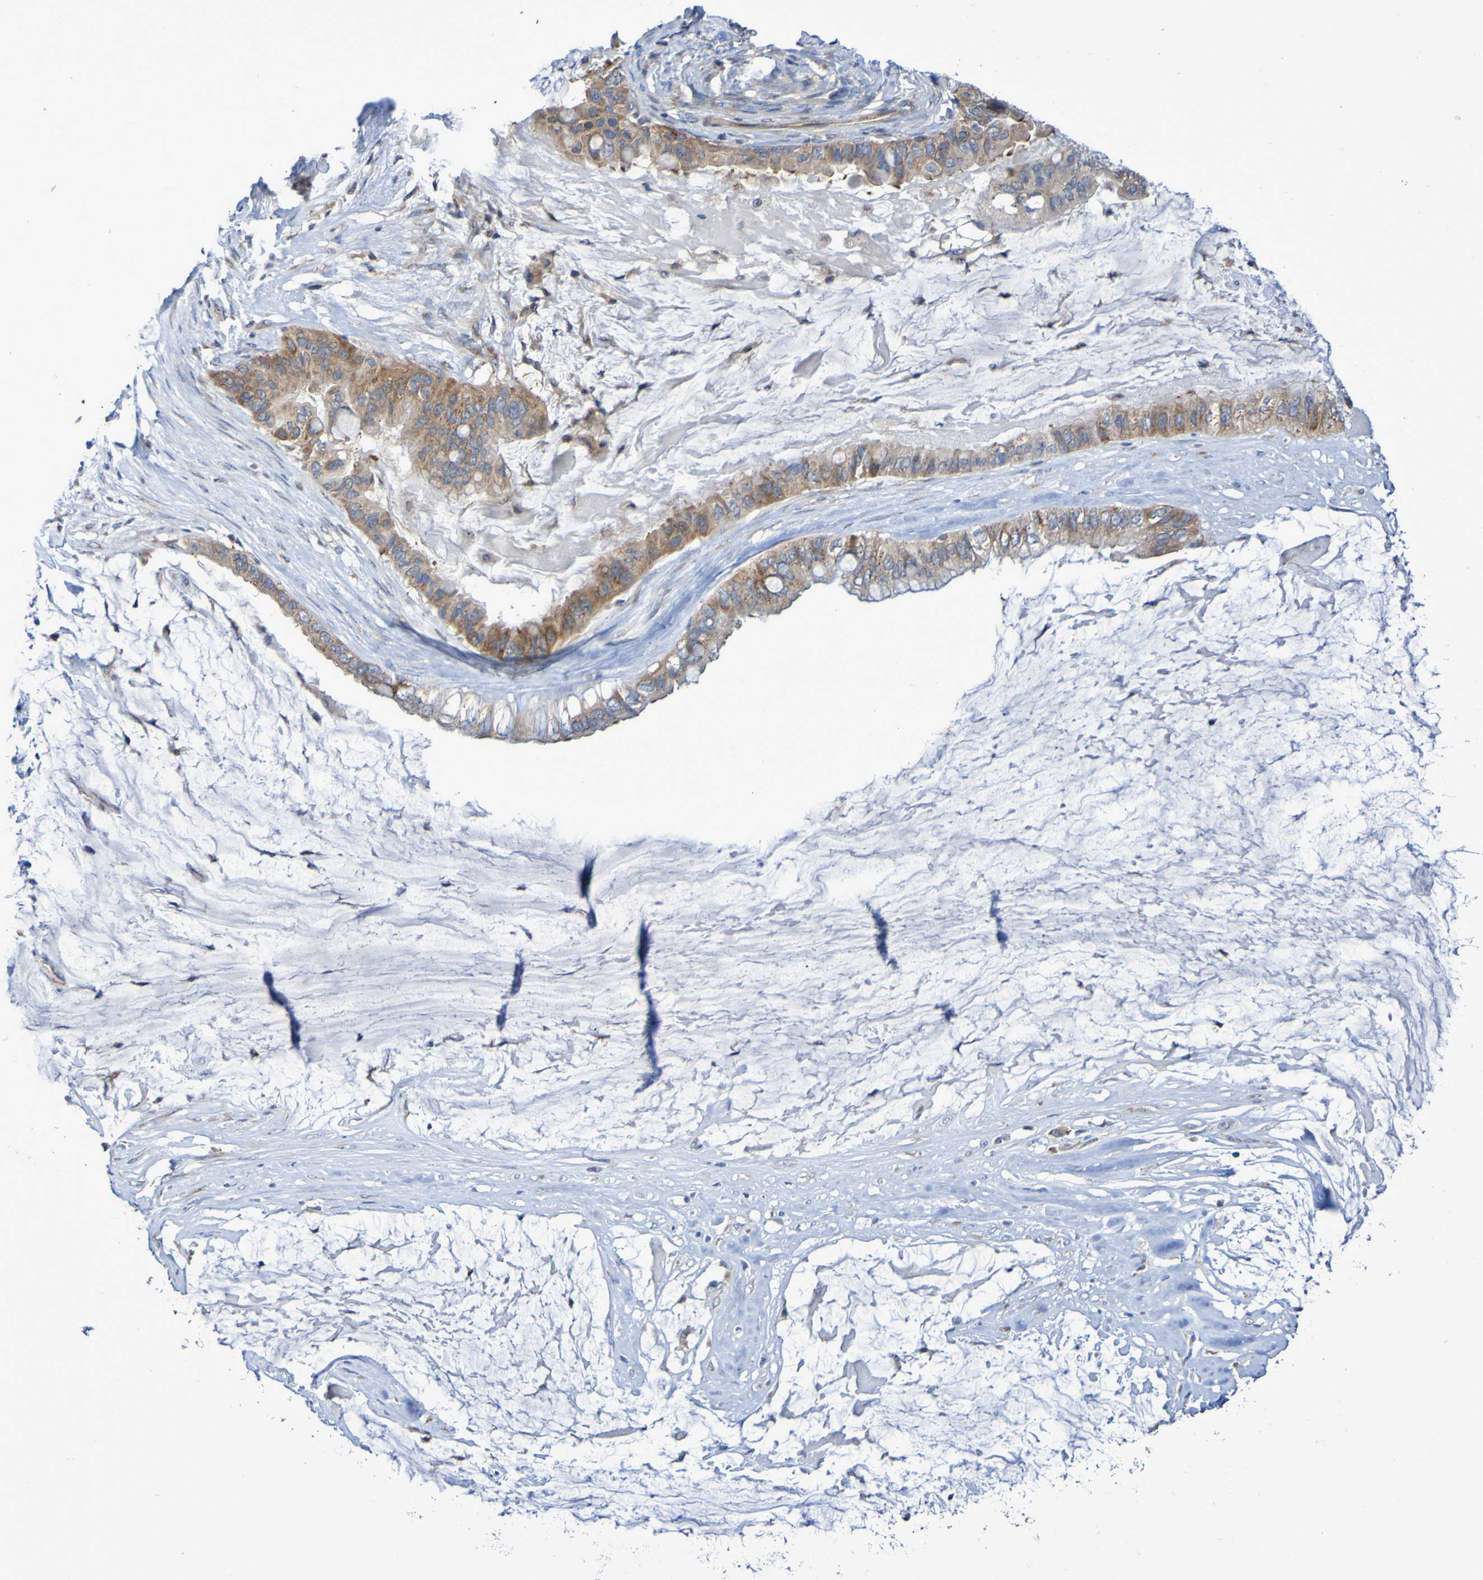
{"staining": {"intensity": "moderate", "quantity": ">75%", "location": "cytoplasmic/membranous"}, "tissue": "ovarian cancer", "cell_type": "Tumor cells", "image_type": "cancer", "snomed": [{"axis": "morphology", "description": "Cystadenocarcinoma, mucinous, NOS"}, {"axis": "topography", "description": "Ovary"}], "caption": "An IHC photomicrograph of tumor tissue is shown. Protein staining in brown highlights moderate cytoplasmic/membranous positivity in ovarian cancer (mucinous cystadenocarcinoma) within tumor cells.", "gene": "LMBRD2", "patient": {"sex": "female", "age": 80}}